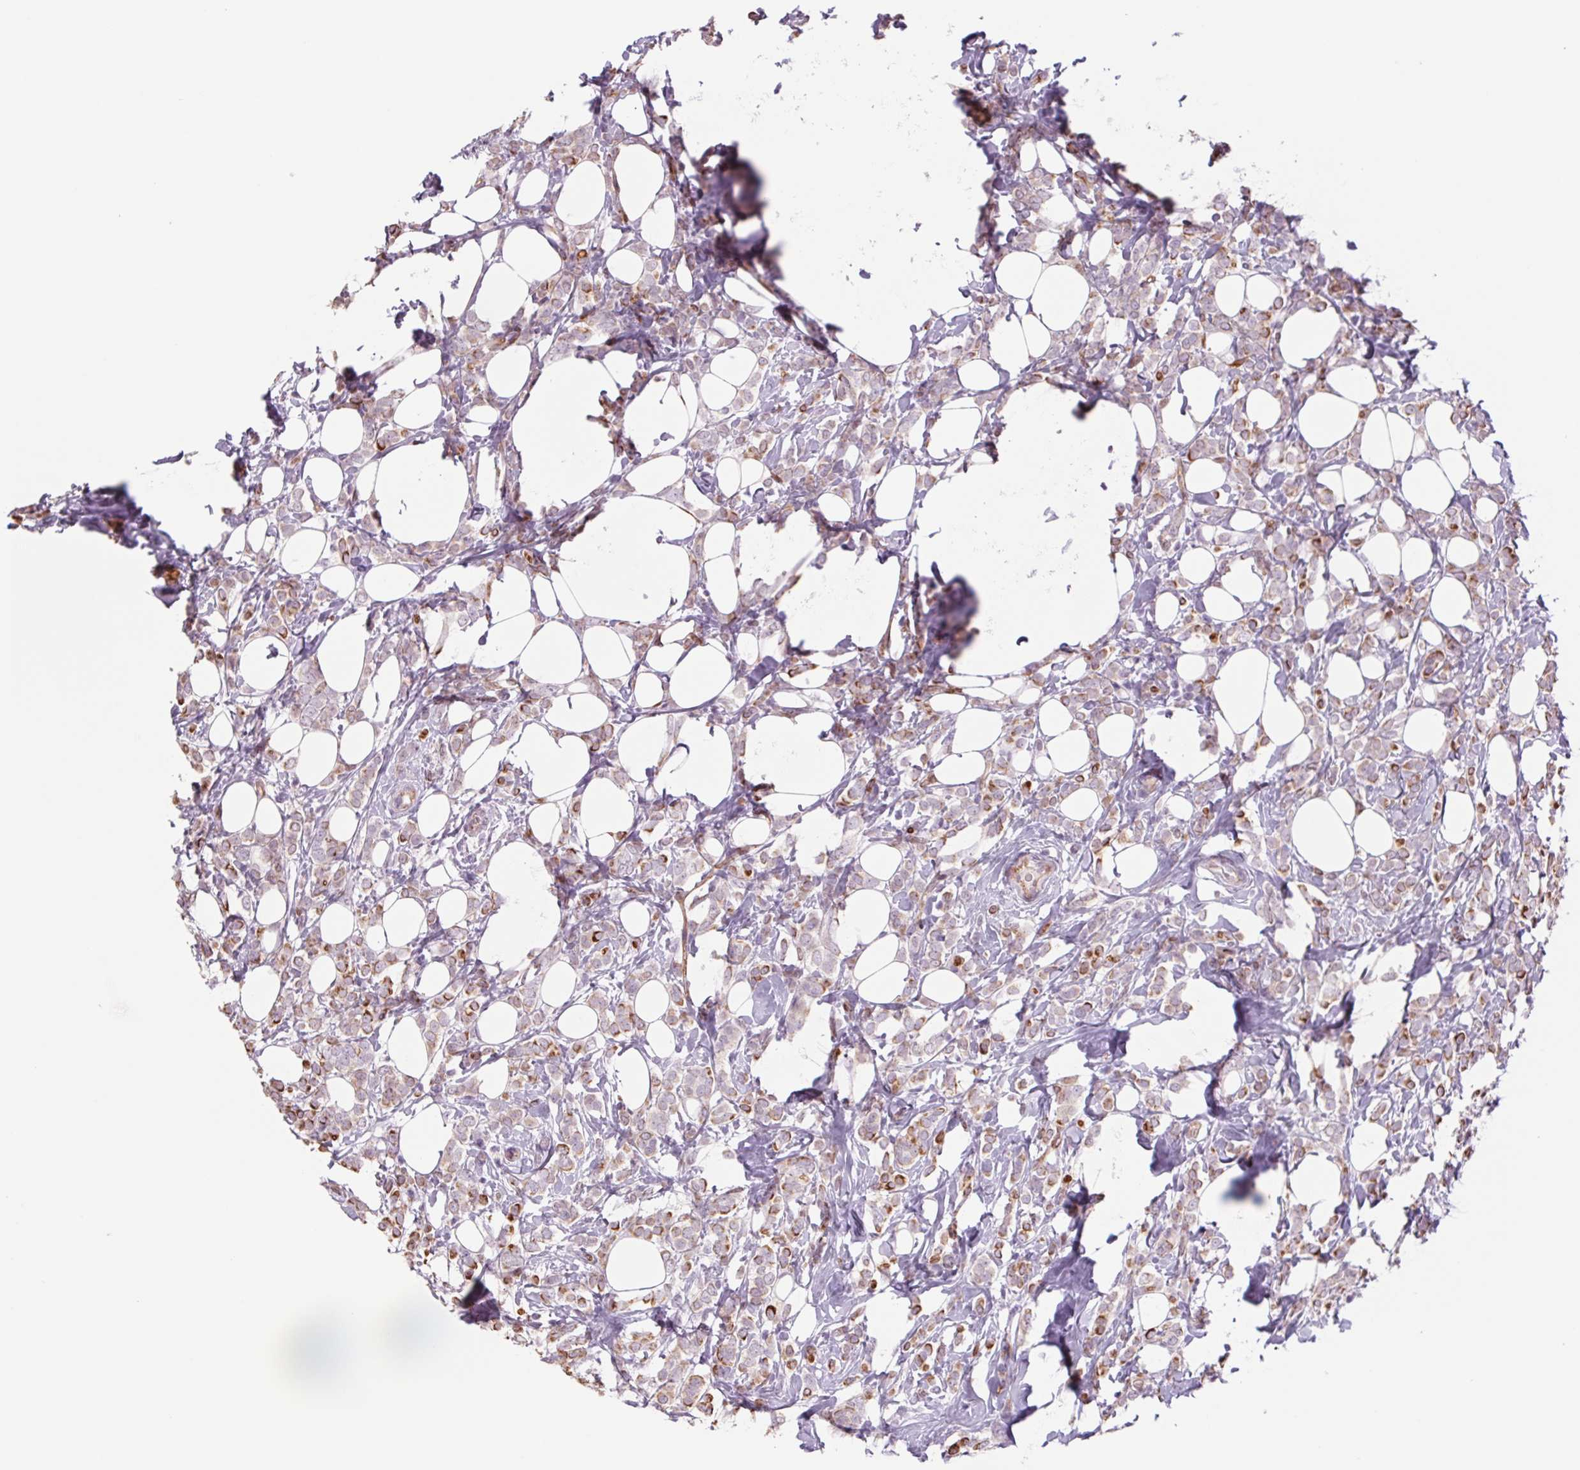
{"staining": {"intensity": "moderate", "quantity": "25%-75%", "location": "cytoplasmic/membranous"}, "tissue": "breast cancer", "cell_type": "Tumor cells", "image_type": "cancer", "snomed": [{"axis": "morphology", "description": "Lobular carcinoma"}, {"axis": "topography", "description": "Breast"}], "caption": "Brown immunohistochemical staining in breast lobular carcinoma shows moderate cytoplasmic/membranous staining in approximately 25%-75% of tumor cells. Nuclei are stained in blue.", "gene": "MS4A13", "patient": {"sex": "female", "age": 49}}